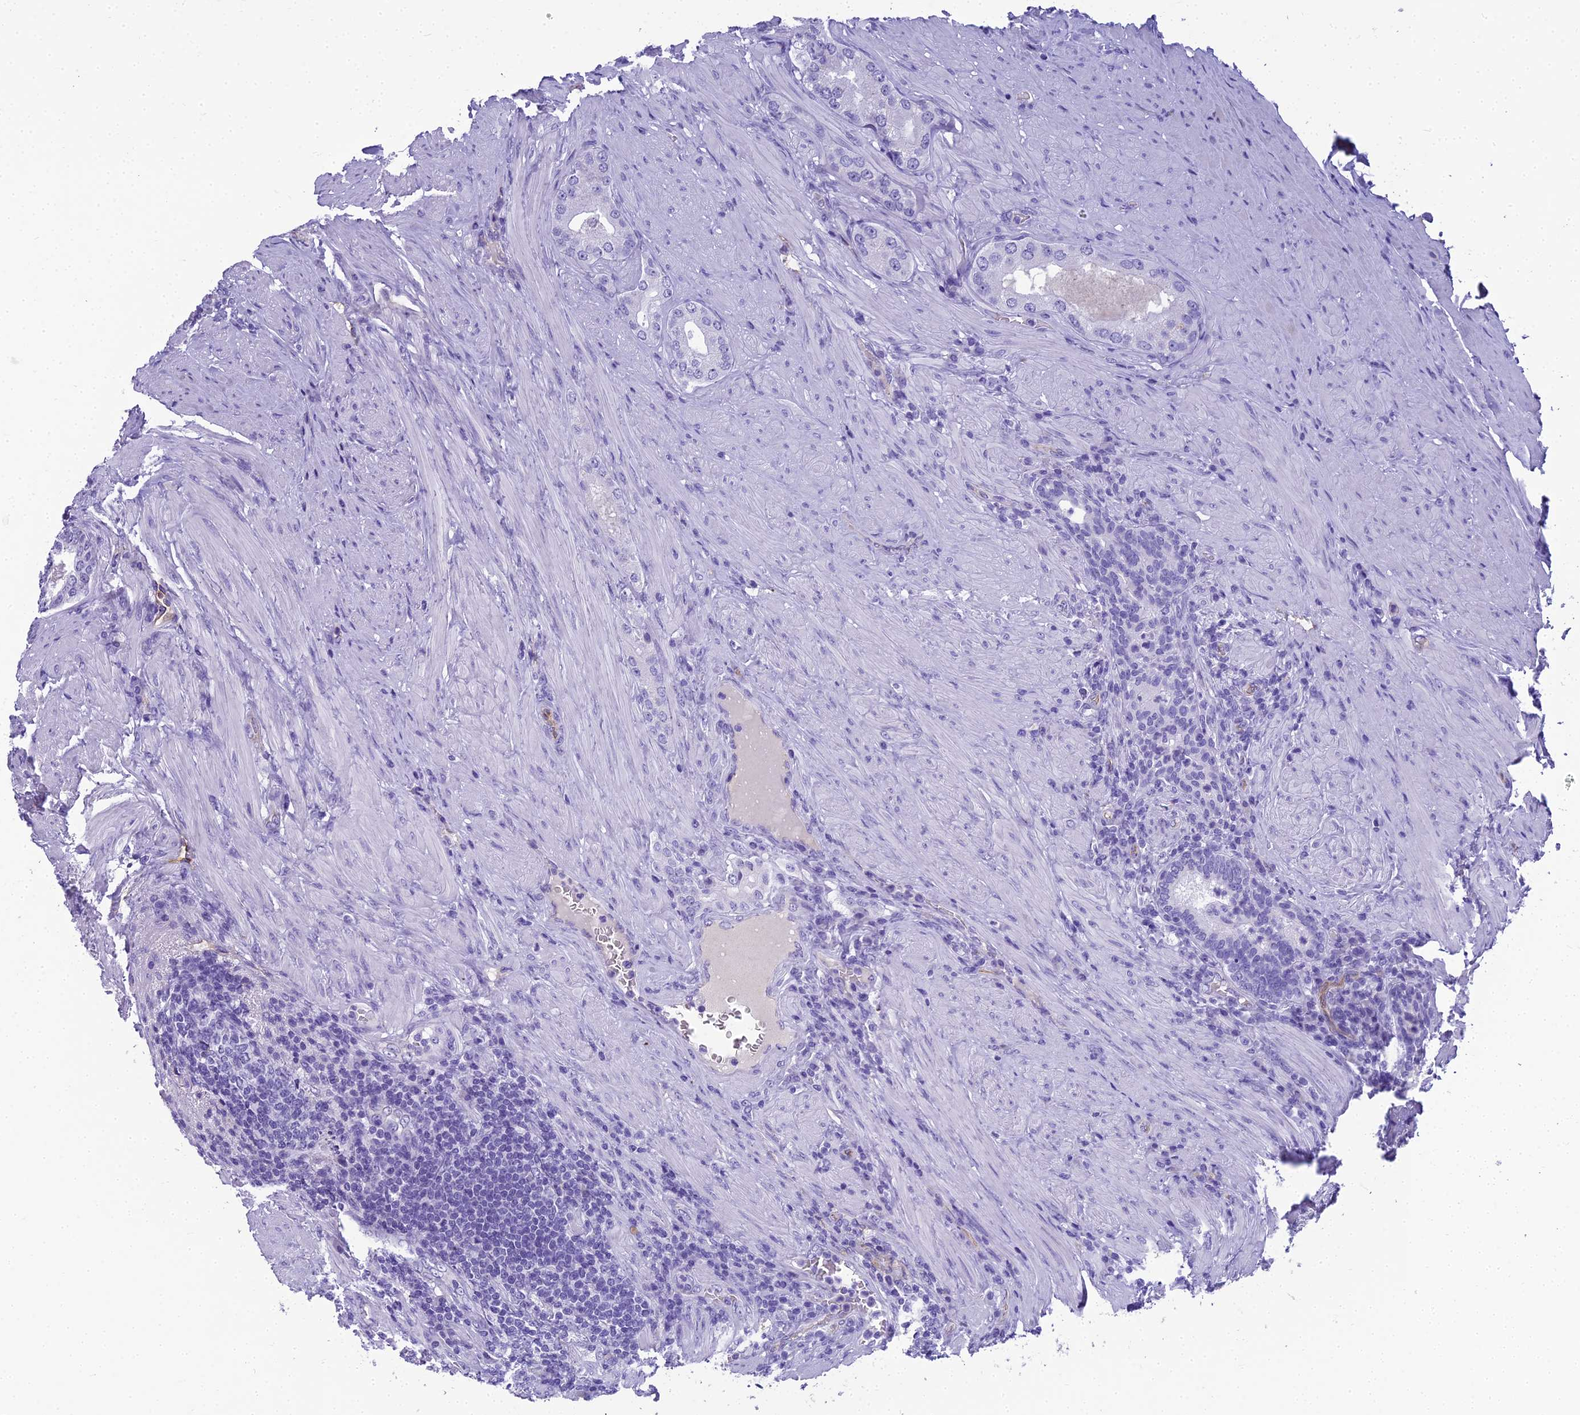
{"staining": {"intensity": "negative", "quantity": "none", "location": "none"}, "tissue": "prostate cancer", "cell_type": "Tumor cells", "image_type": "cancer", "snomed": [{"axis": "morphology", "description": "Adenocarcinoma, Low grade"}, {"axis": "topography", "description": "Prostate"}], "caption": "The IHC micrograph has no significant staining in tumor cells of prostate cancer tissue.", "gene": "NINJ1", "patient": {"sex": "male", "age": 68}}